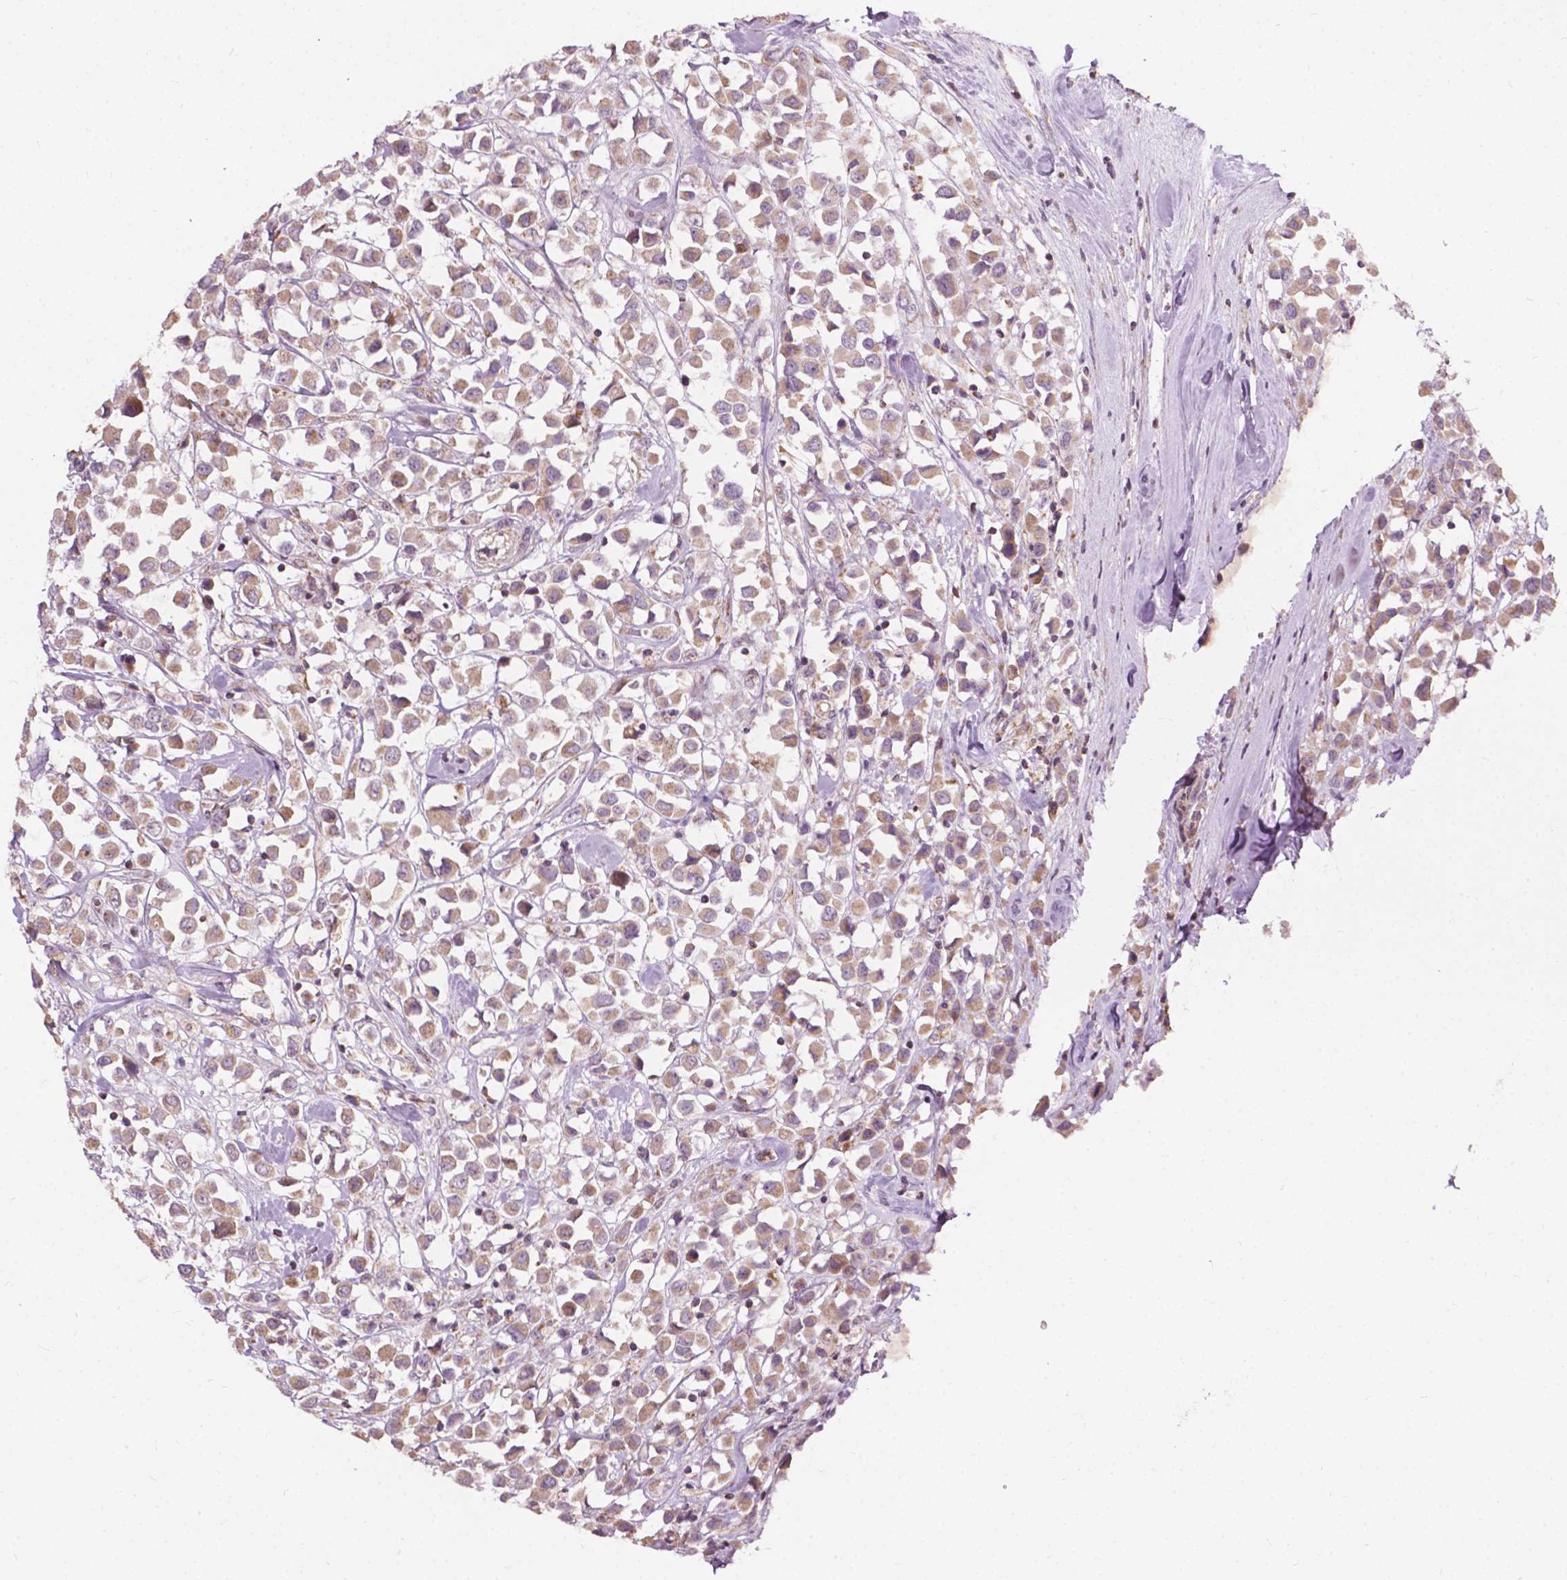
{"staining": {"intensity": "weak", "quantity": ">75%", "location": "cytoplasmic/membranous"}, "tissue": "breast cancer", "cell_type": "Tumor cells", "image_type": "cancer", "snomed": [{"axis": "morphology", "description": "Duct carcinoma"}, {"axis": "topography", "description": "Breast"}], "caption": "DAB (3,3'-diaminobenzidine) immunohistochemical staining of breast cancer demonstrates weak cytoplasmic/membranous protein staining in about >75% of tumor cells.", "gene": "NDUFA10", "patient": {"sex": "female", "age": 61}}